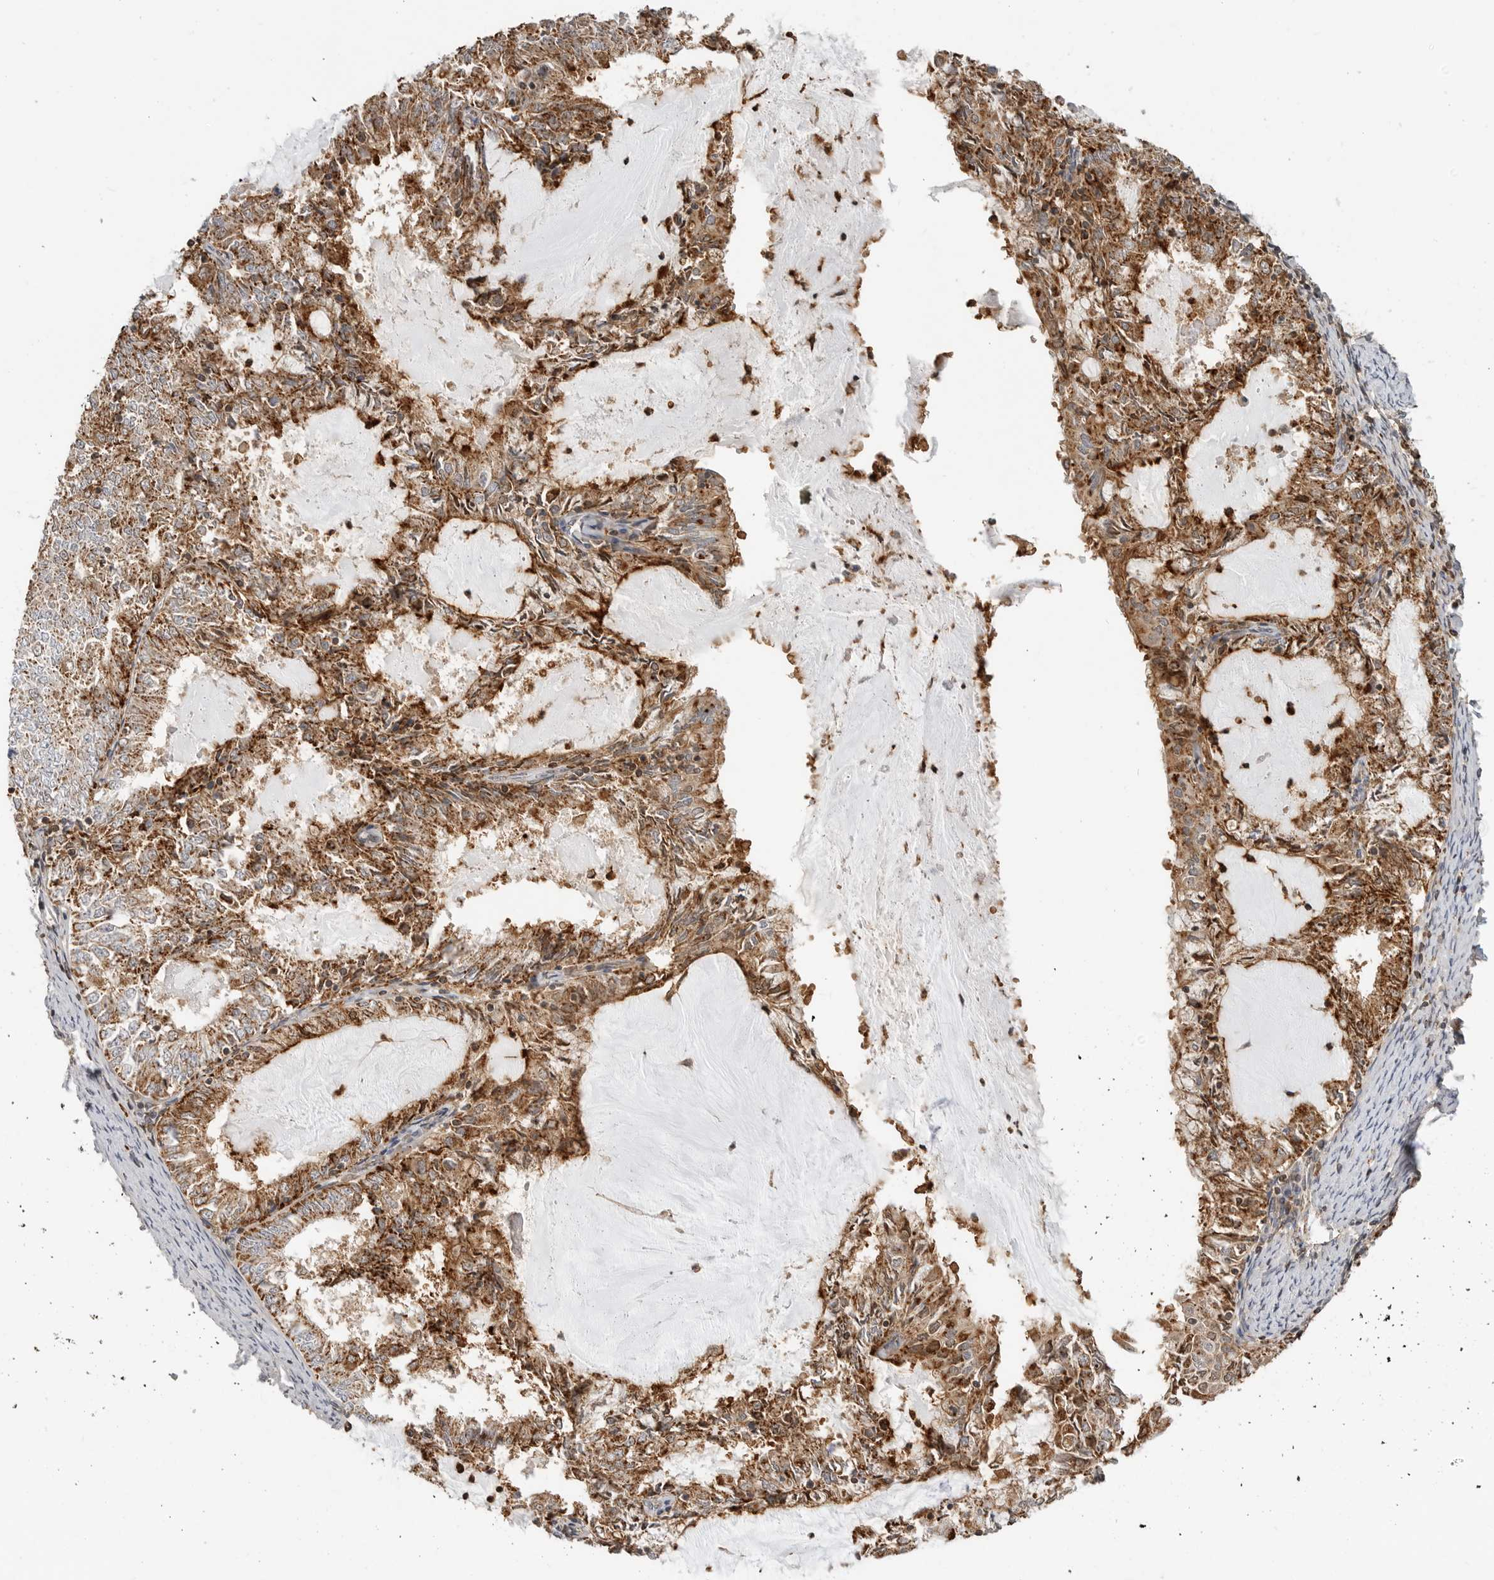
{"staining": {"intensity": "strong", "quantity": ">75%", "location": "cytoplasmic/membranous"}, "tissue": "endometrial cancer", "cell_type": "Tumor cells", "image_type": "cancer", "snomed": [{"axis": "morphology", "description": "Adenocarcinoma, NOS"}, {"axis": "topography", "description": "Endometrium"}], "caption": "IHC photomicrograph of human adenocarcinoma (endometrial) stained for a protein (brown), which shows high levels of strong cytoplasmic/membranous positivity in approximately >75% of tumor cells.", "gene": "ANXA11", "patient": {"sex": "female", "age": 57}}